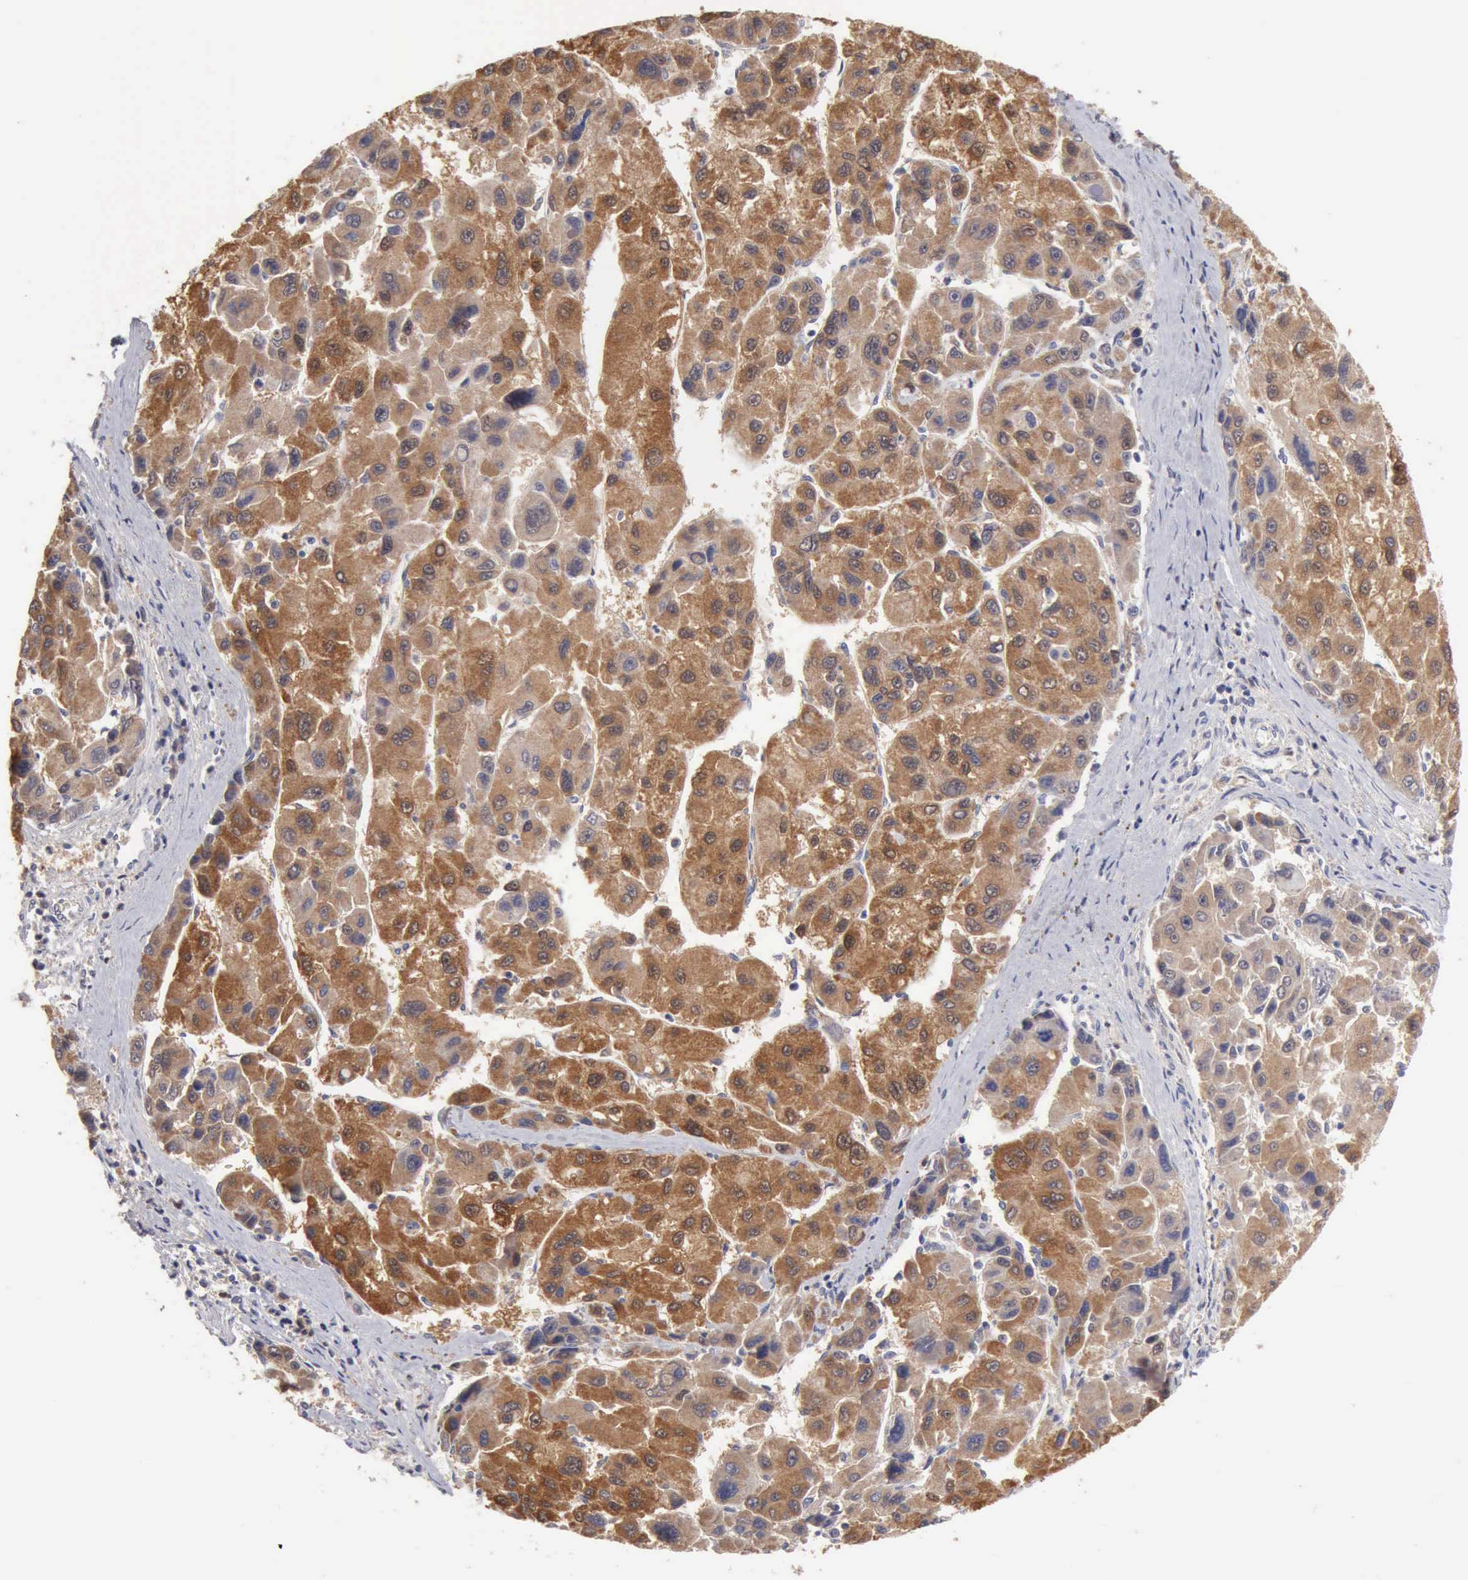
{"staining": {"intensity": "strong", "quantity": ">75%", "location": "cytoplasmic/membranous"}, "tissue": "liver cancer", "cell_type": "Tumor cells", "image_type": "cancer", "snomed": [{"axis": "morphology", "description": "Cholangiocarcinoma"}, {"axis": "topography", "description": "Liver"}], "caption": "Immunohistochemistry (IHC) (DAB (3,3'-diaminobenzidine)) staining of cholangiocarcinoma (liver) exhibits strong cytoplasmic/membranous protein expression in about >75% of tumor cells.", "gene": "PTGR2", "patient": {"sex": "female", "age": 79}}